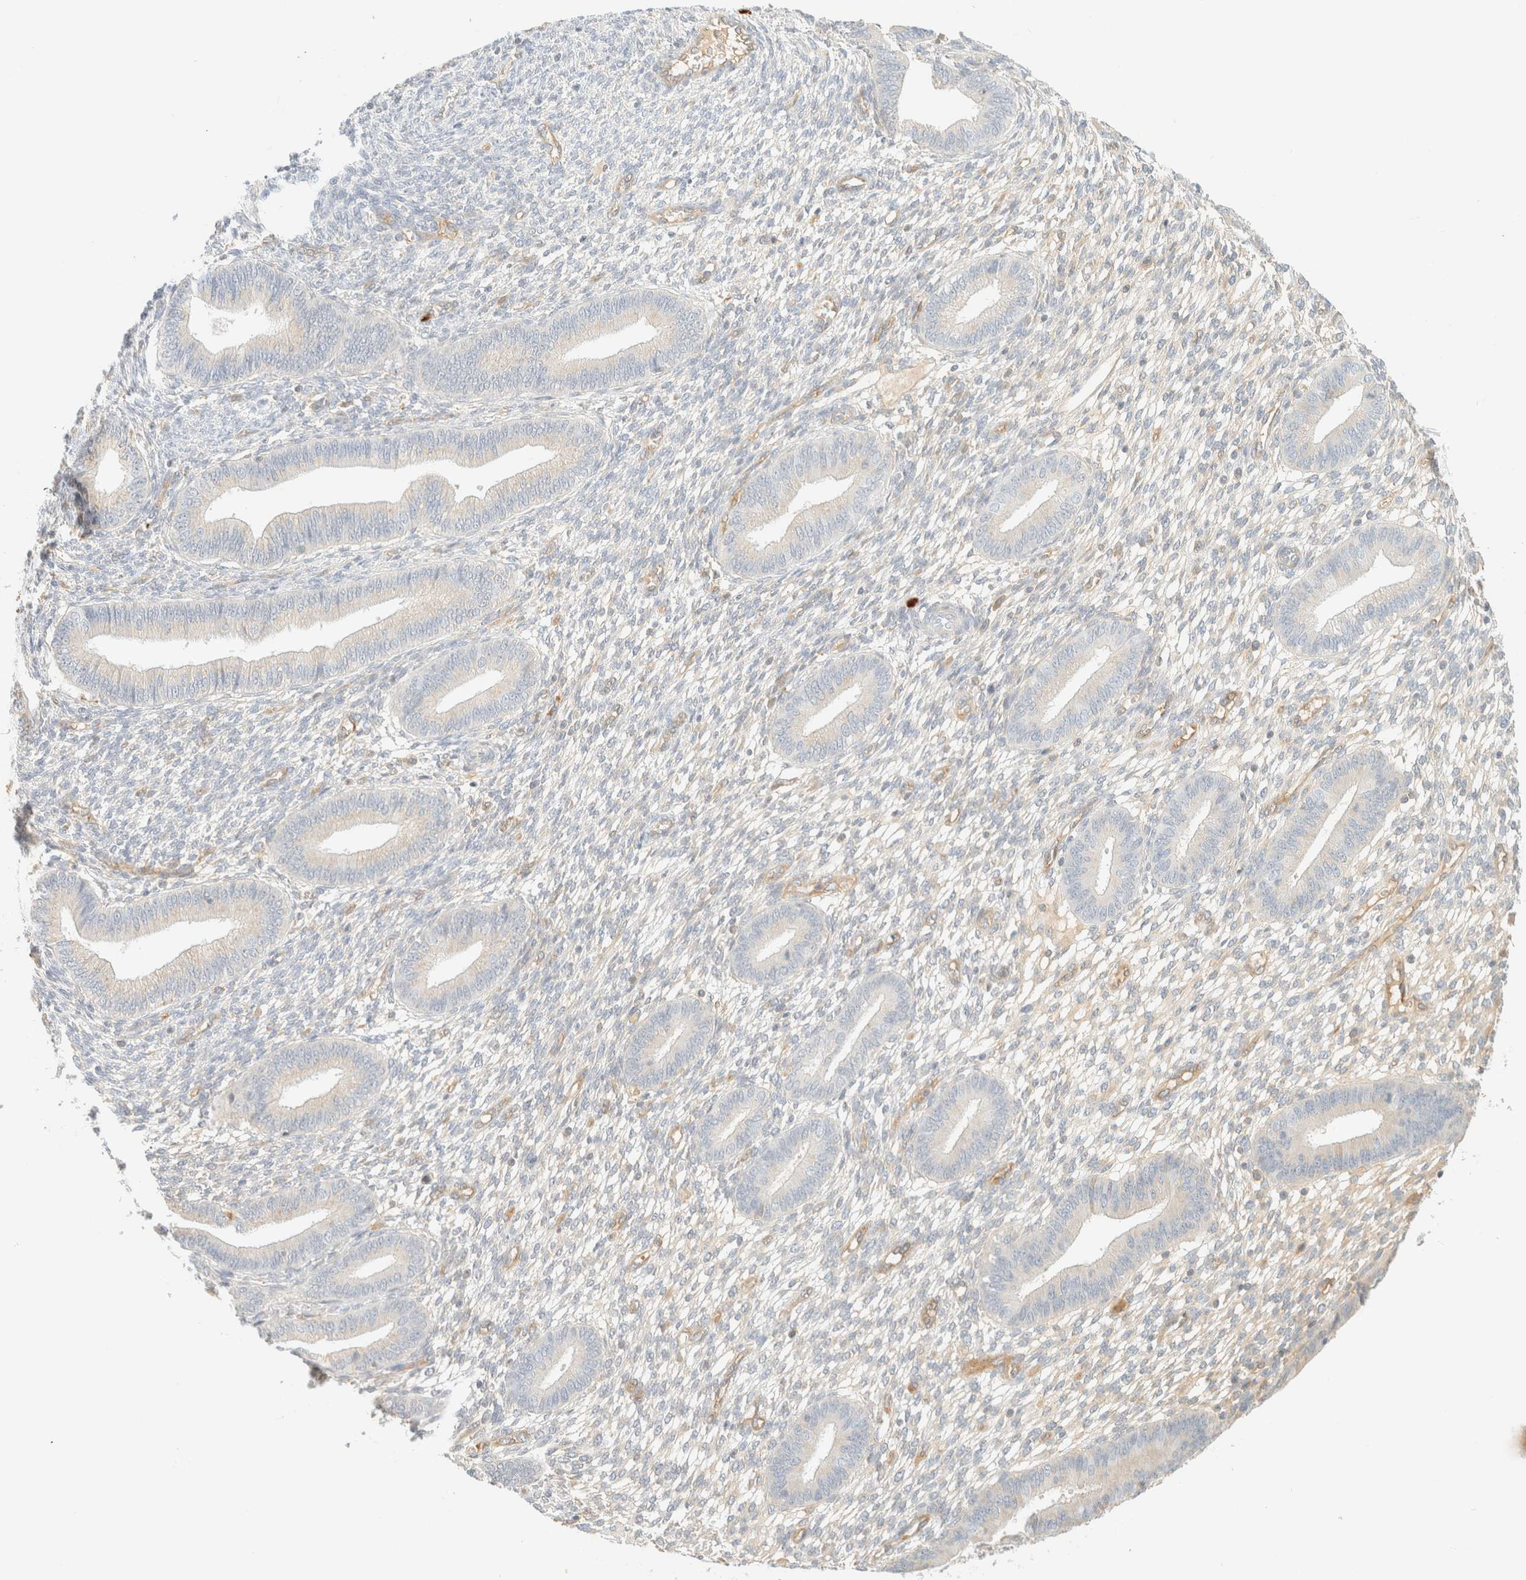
{"staining": {"intensity": "weak", "quantity": "<25%", "location": "cytoplasmic/membranous"}, "tissue": "endometrium", "cell_type": "Cells in endometrial stroma", "image_type": "normal", "snomed": [{"axis": "morphology", "description": "Normal tissue, NOS"}, {"axis": "topography", "description": "Endometrium"}], "caption": "The photomicrograph displays no staining of cells in endometrial stroma in unremarkable endometrium.", "gene": "FHOD1", "patient": {"sex": "female", "age": 46}}